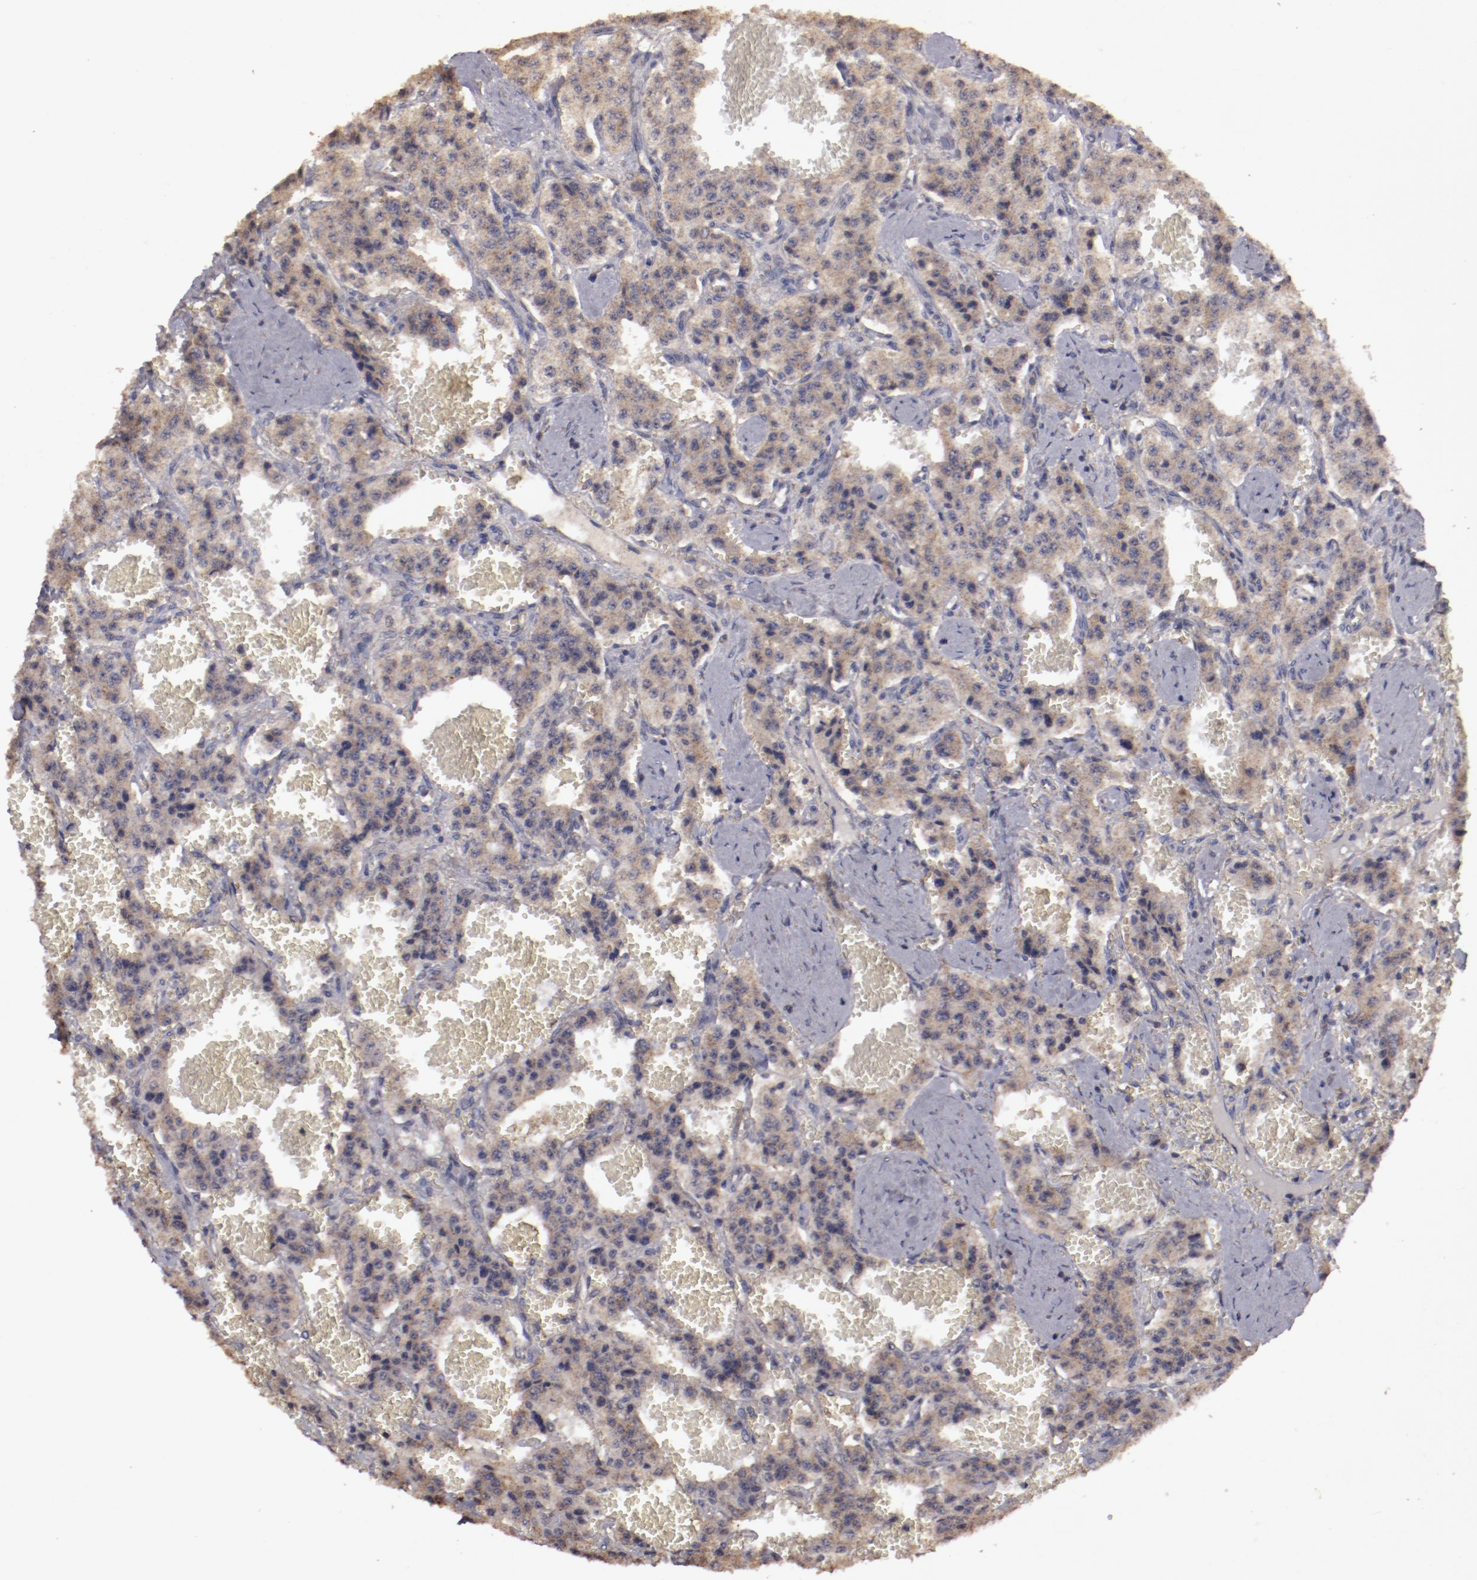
{"staining": {"intensity": "weak", "quantity": ">75%", "location": "cytoplasmic/membranous"}, "tissue": "carcinoid", "cell_type": "Tumor cells", "image_type": "cancer", "snomed": [{"axis": "morphology", "description": "Carcinoid, malignant, NOS"}, {"axis": "topography", "description": "Small intestine"}], "caption": "This is an image of immunohistochemistry staining of carcinoid, which shows weak expression in the cytoplasmic/membranous of tumor cells.", "gene": "FAT1", "patient": {"sex": "male", "age": 52}}